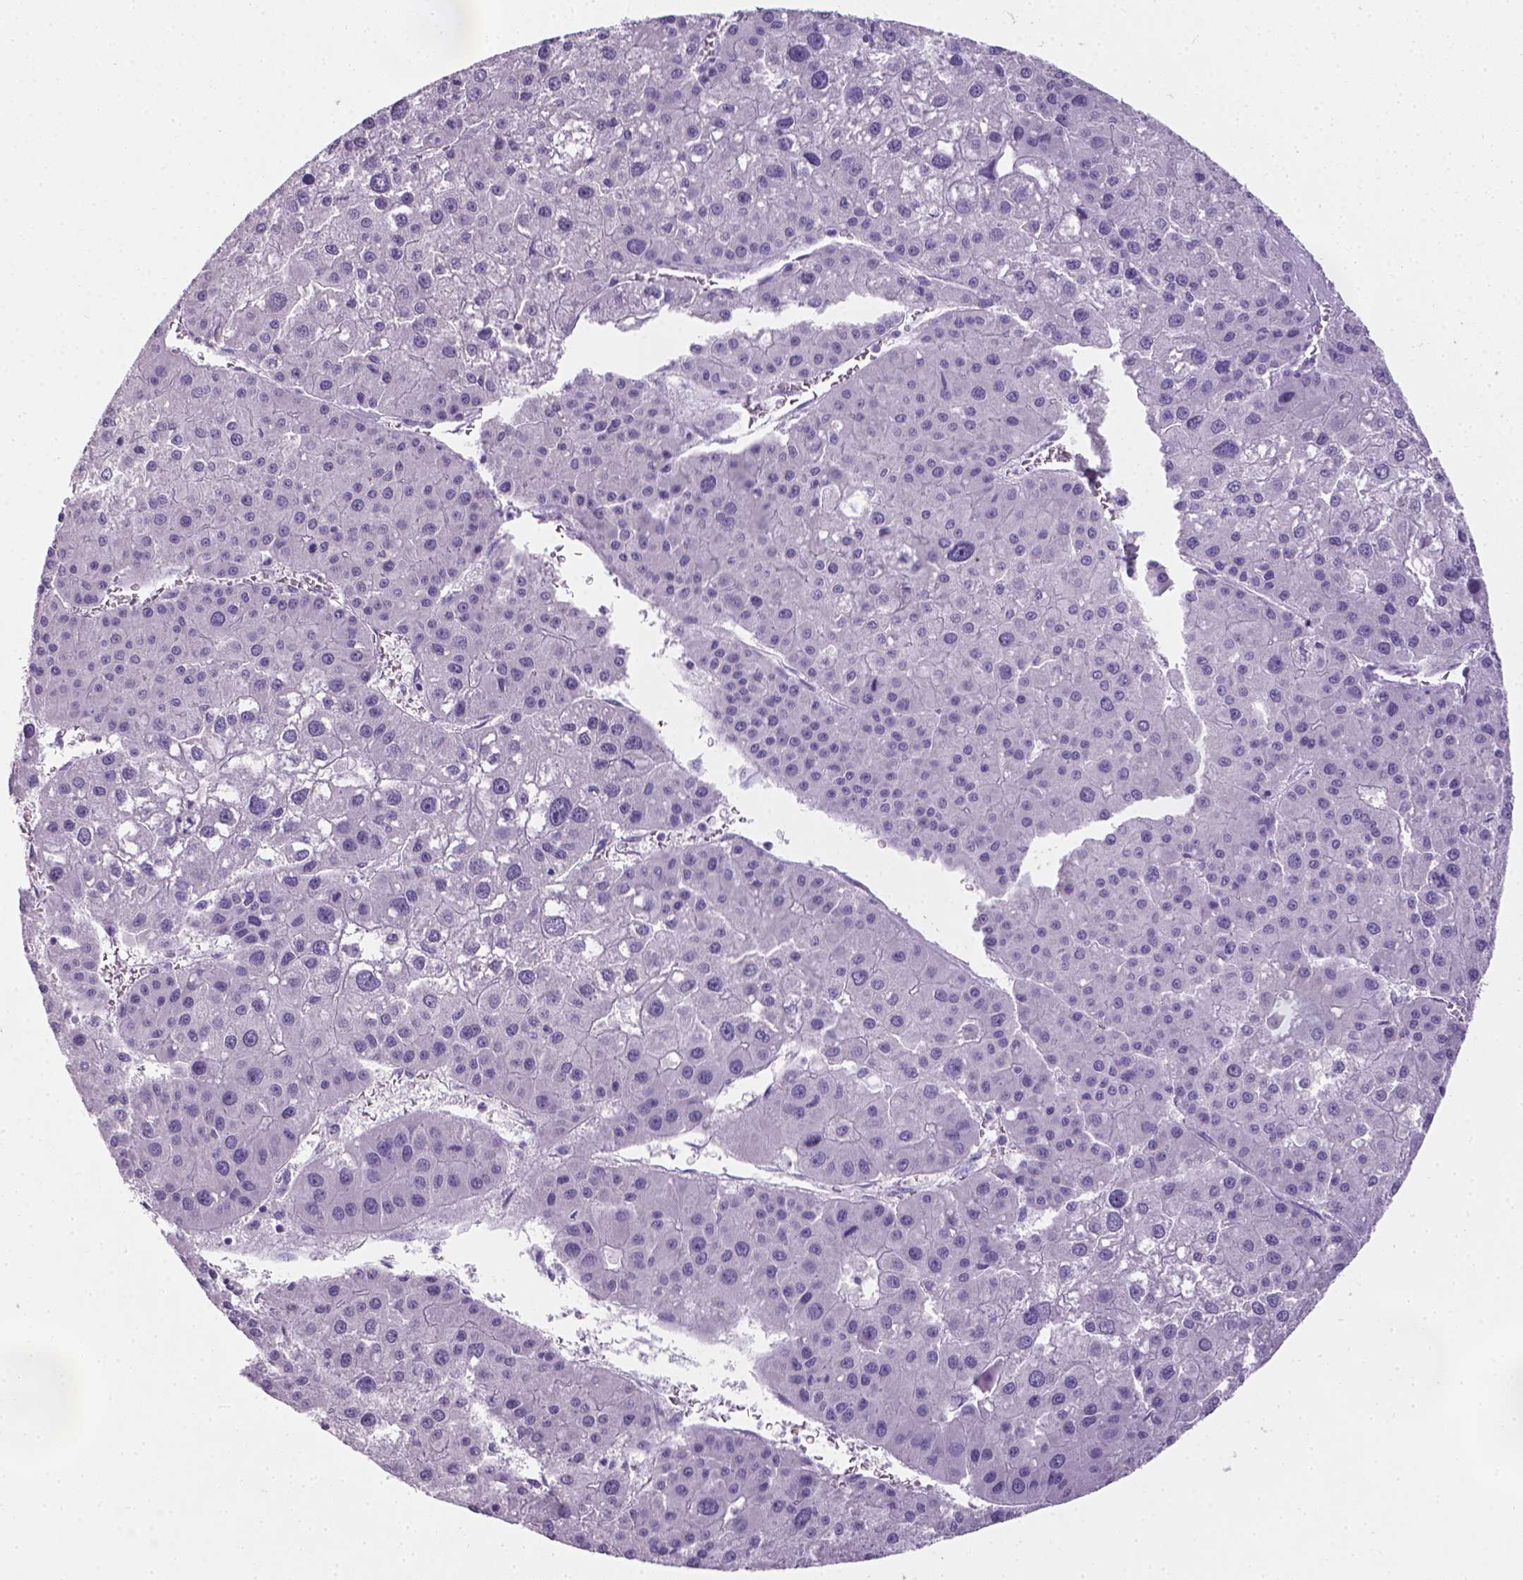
{"staining": {"intensity": "negative", "quantity": "none", "location": "none"}, "tissue": "liver cancer", "cell_type": "Tumor cells", "image_type": "cancer", "snomed": [{"axis": "morphology", "description": "Carcinoma, Hepatocellular, NOS"}, {"axis": "topography", "description": "Liver"}], "caption": "Immunohistochemical staining of human liver hepatocellular carcinoma demonstrates no significant positivity in tumor cells.", "gene": "XPNPEP2", "patient": {"sex": "male", "age": 73}}